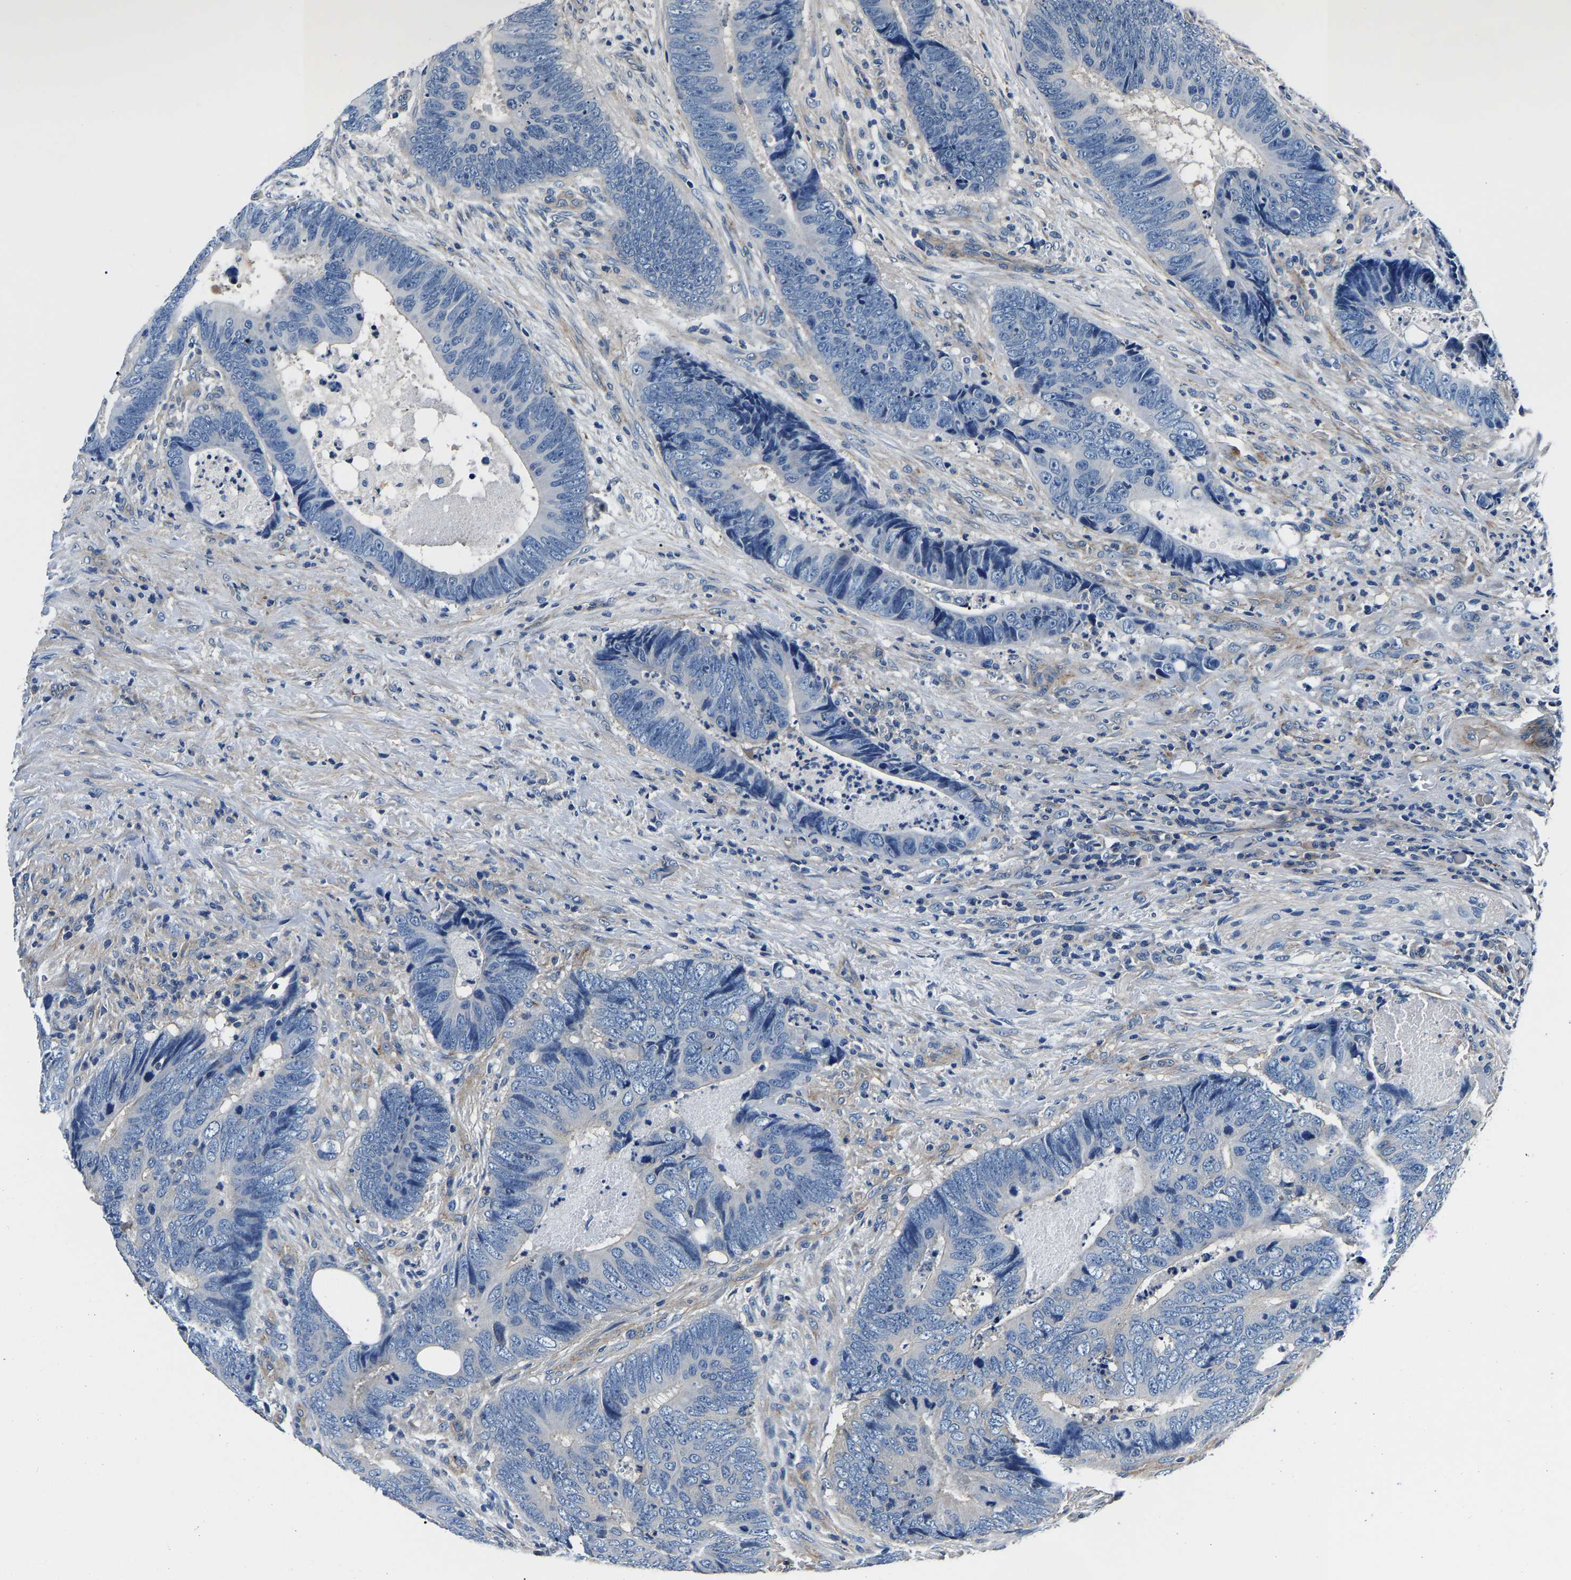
{"staining": {"intensity": "negative", "quantity": "none", "location": "none"}, "tissue": "colorectal cancer", "cell_type": "Tumor cells", "image_type": "cancer", "snomed": [{"axis": "morphology", "description": "Adenocarcinoma, NOS"}, {"axis": "topography", "description": "Colon"}], "caption": "Immunohistochemistry (IHC) photomicrograph of human adenocarcinoma (colorectal) stained for a protein (brown), which demonstrates no positivity in tumor cells.", "gene": "SH3GLB1", "patient": {"sex": "male", "age": 56}}